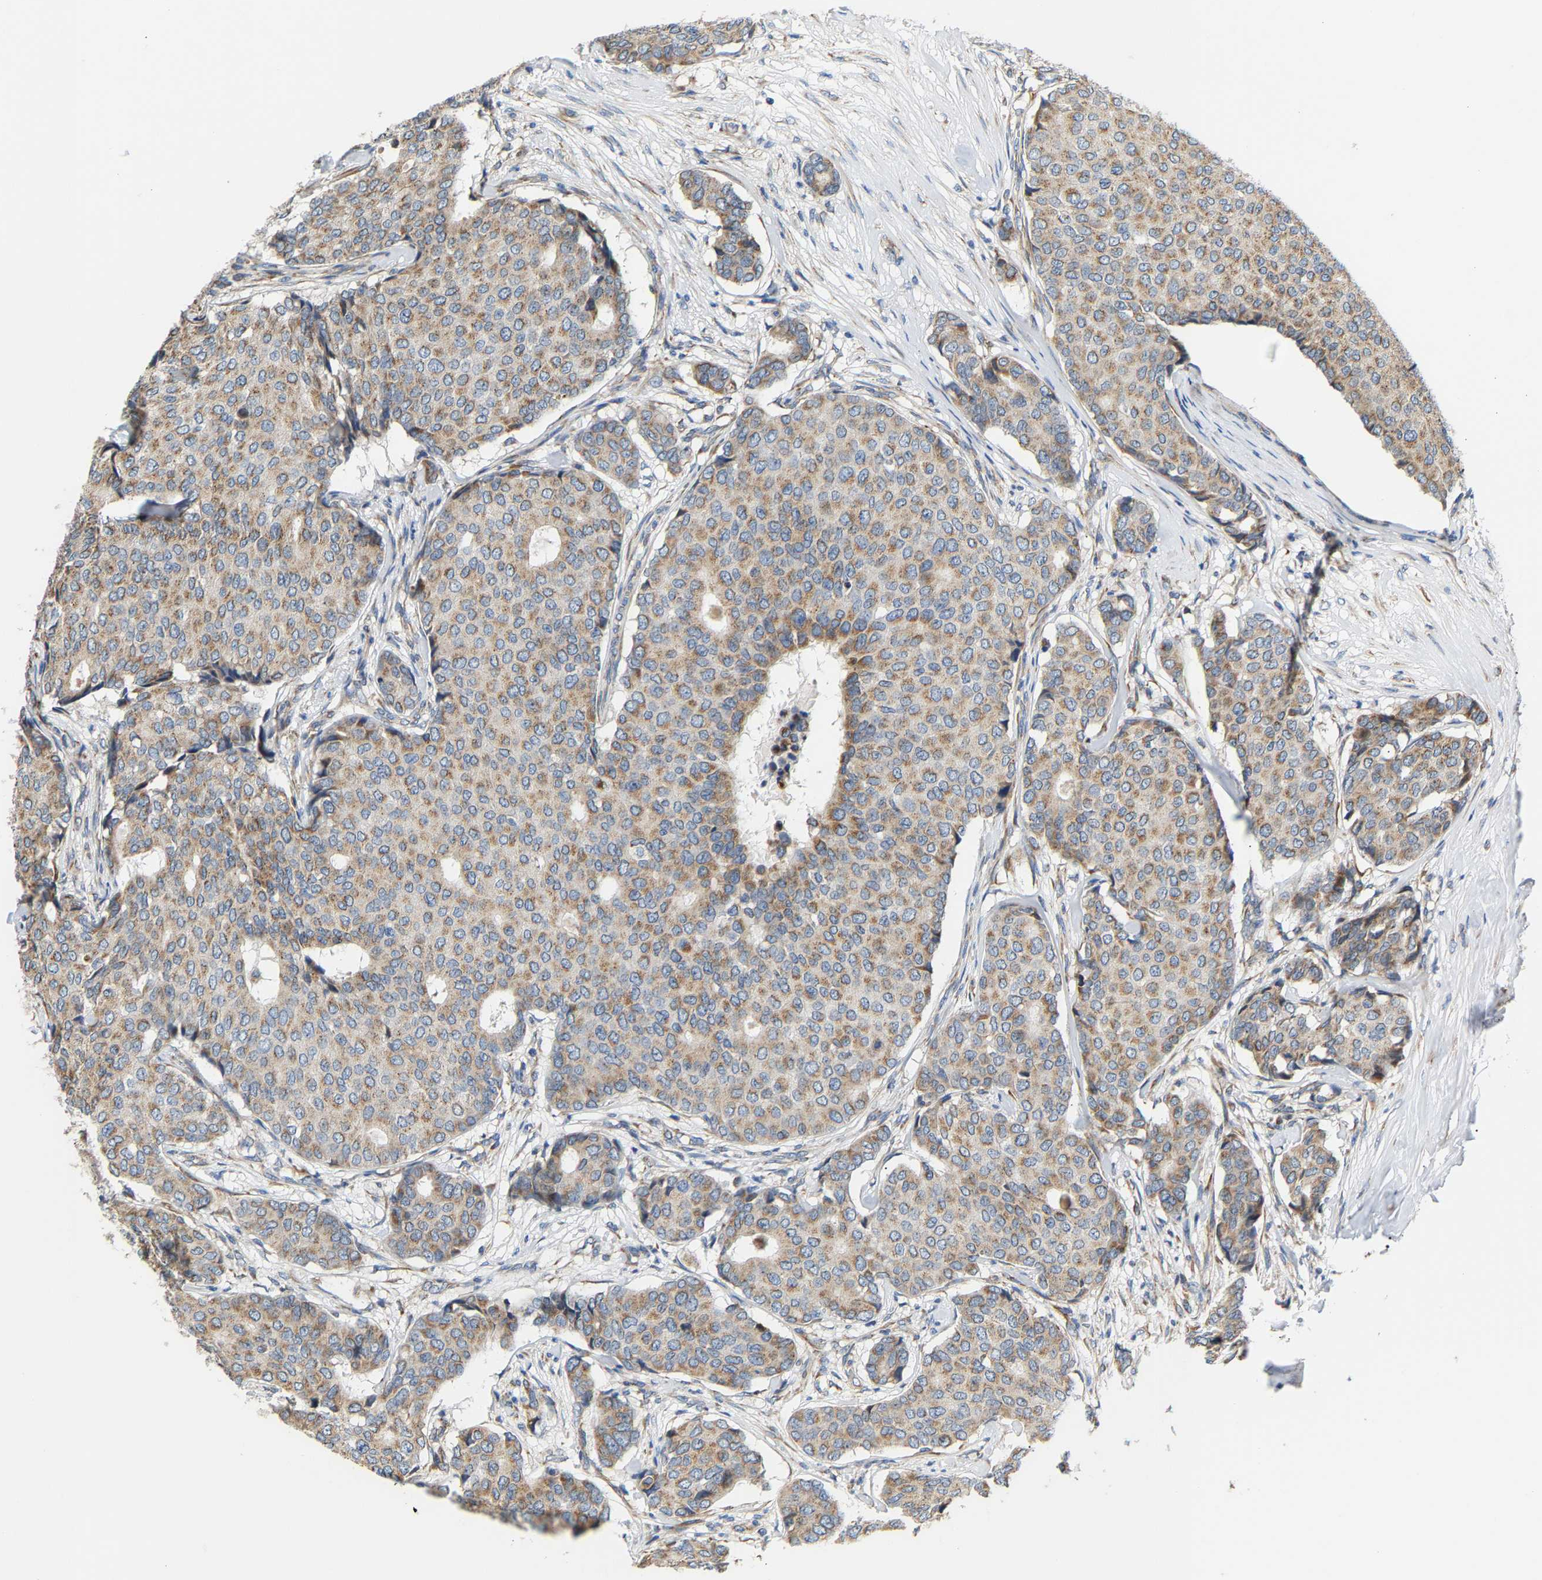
{"staining": {"intensity": "moderate", "quantity": ">75%", "location": "cytoplasmic/membranous"}, "tissue": "breast cancer", "cell_type": "Tumor cells", "image_type": "cancer", "snomed": [{"axis": "morphology", "description": "Duct carcinoma"}, {"axis": "topography", "description": "Breast"}], "caption": "A high-resolution histopathology image shows IHC staining of infiltrating ductal carcinoma (breast), which demonstrates moderate cytoplasmic/membranous staining in approximately >75% of tumor cells. Using DAB (3,3'-diaminobenzidine) (brown) and hematoxylin (blue) stains, captured at high magnification using brightfield microscopy.", "gene": "TMEM168", "patient": {"sex": "female", "age": 75}}